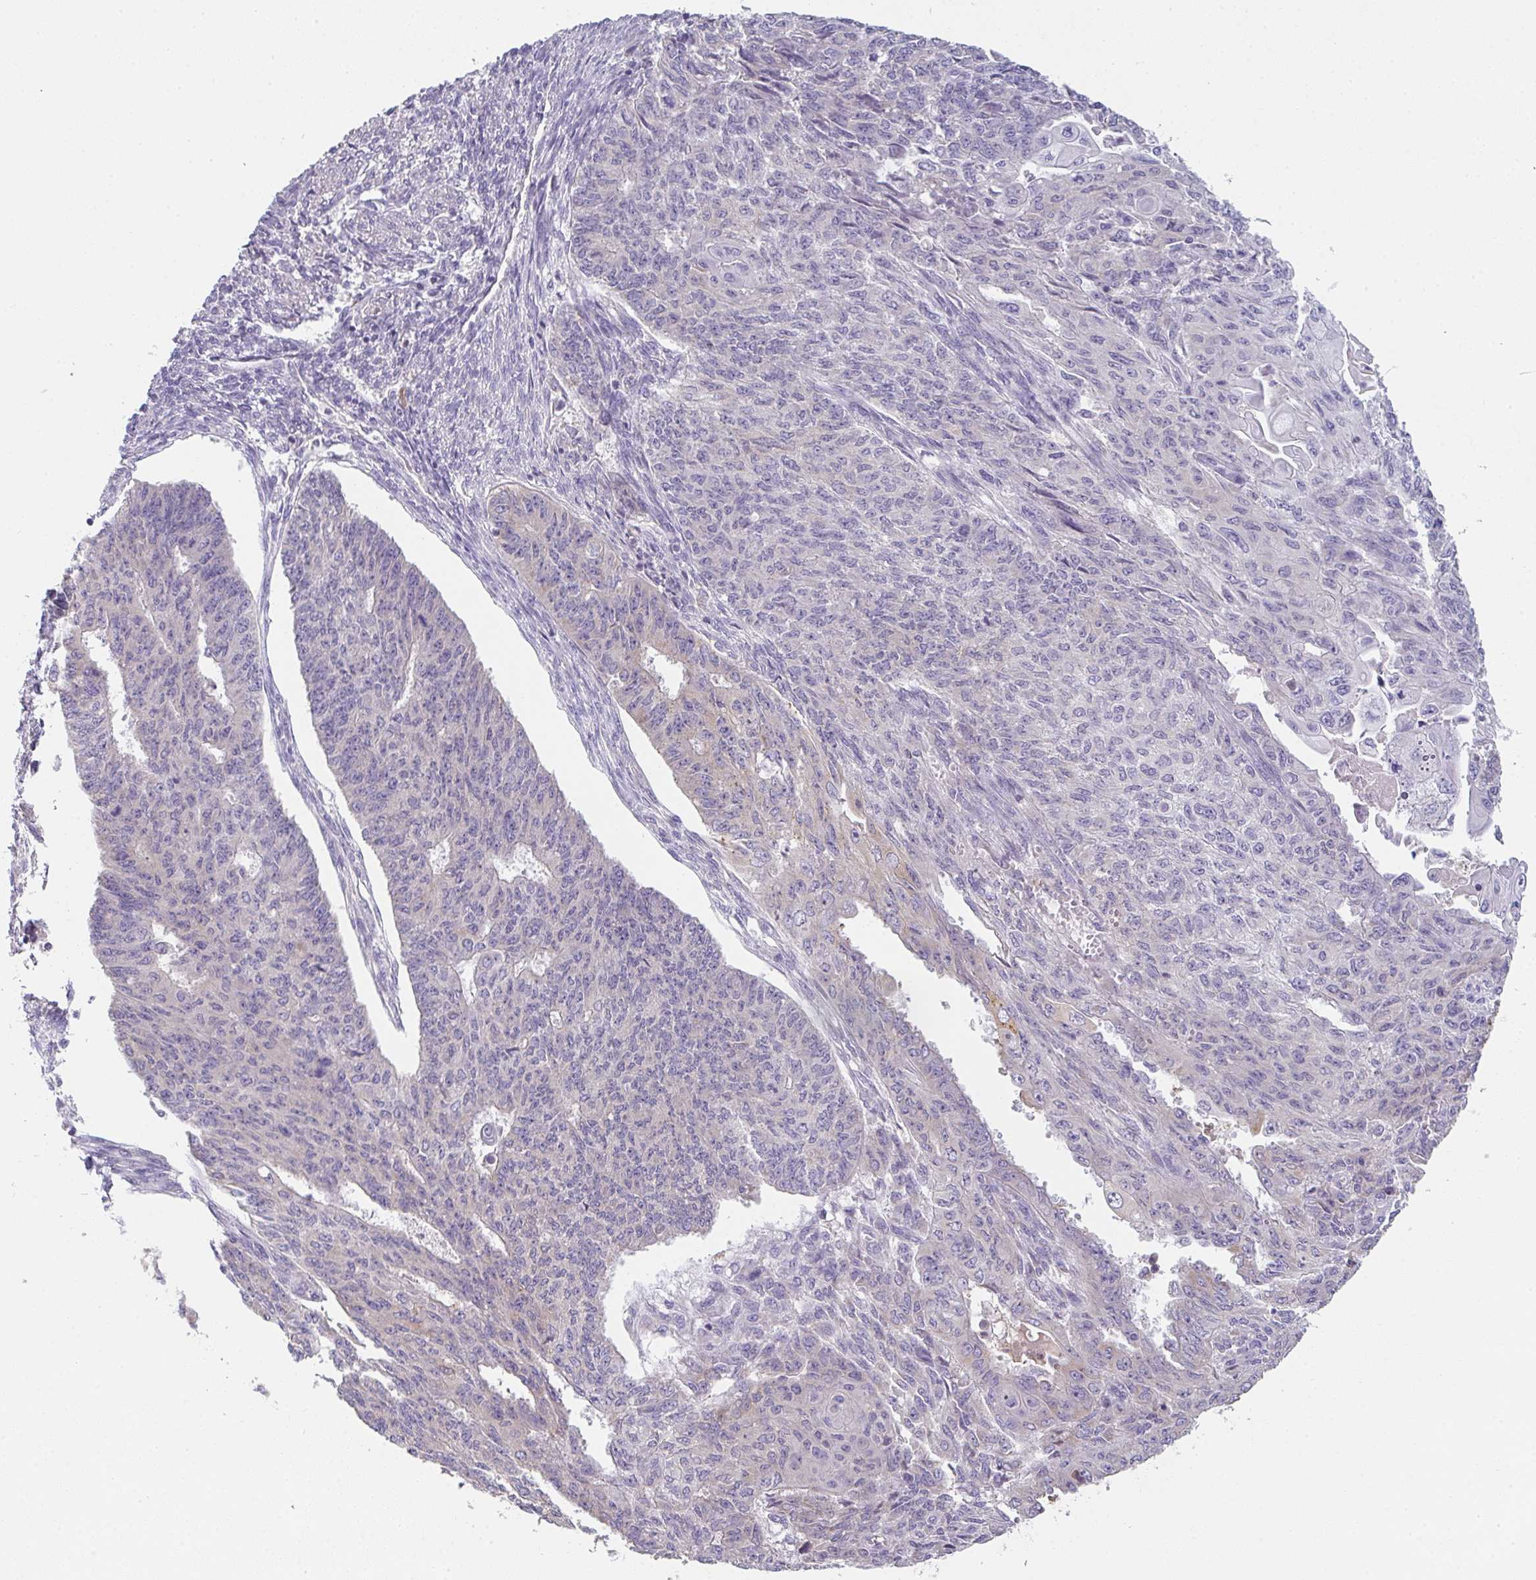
{"staining": {"intensity": "negative", "quantity": "none", "location": "none"}, "tissue": "endometrial cancer", "cell_type": "Tumor cells", "image_type": "cancer", "snomed": [{"axis": "morphology", "description": "Adenocarcinoma, NOS"}, {"axis": "topography", "description": "Endometrium"}], "caption": "The histopathology image exhibits no staining of tumor cells in adenocarcinoma (endometrial).", "gene": "ZNF215", "patient": {"sex": "female", "age": 32}}